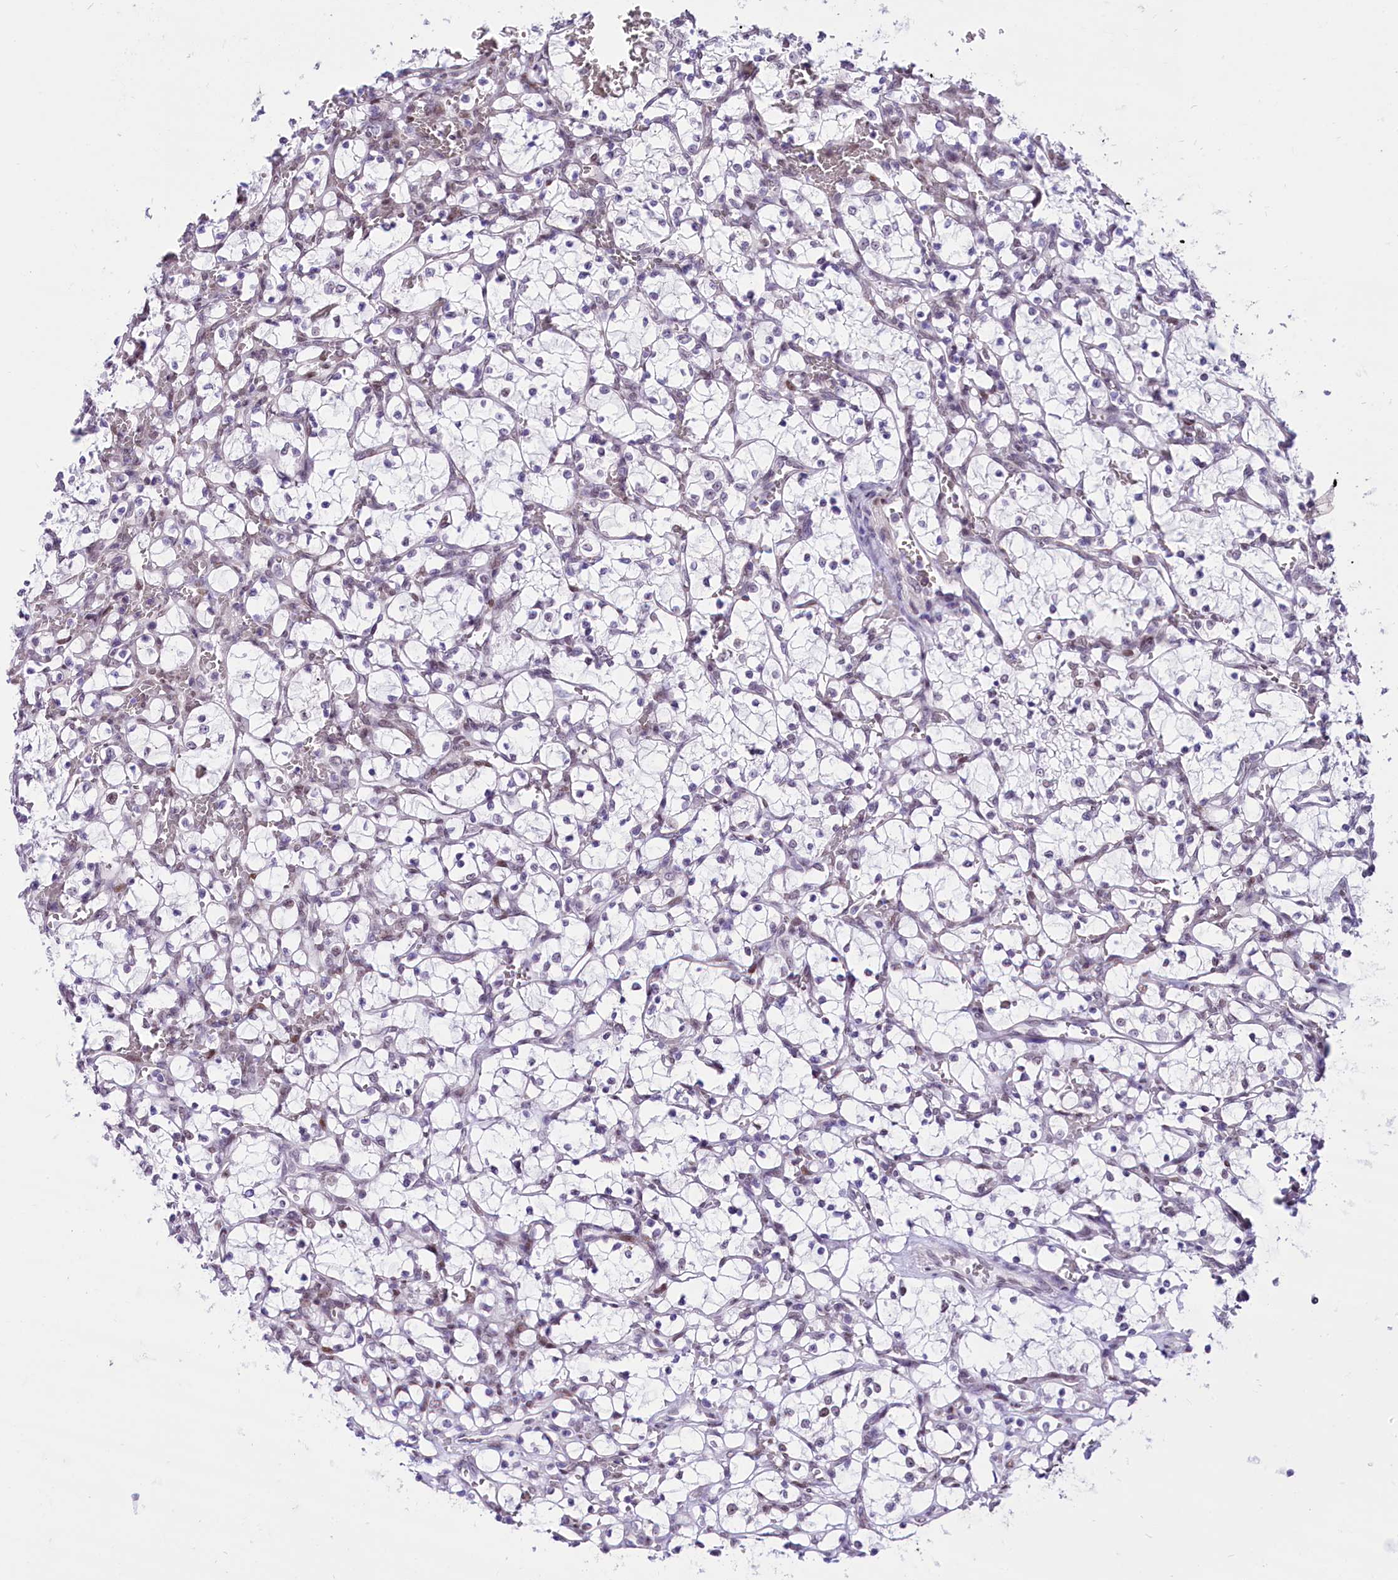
{"staining": {"intensity": "negative", "quantity": "none", "location": "none"}, "tissue": "renal cancer", "cell_type": "Tumor cells", "image_type": "cancer", "snomed": [{"axis": "morphology", "description": "Adenocarcinoma, NOS"}, {"axis": "topography", "description": "Kidney"}], "caption": "A photomicrograph of human renal cancer (adenocarcinoma) is negative for staining in tumor cells.", "gene": "RPS6KB1", "patient": {"sex": "female", "age": 69}}